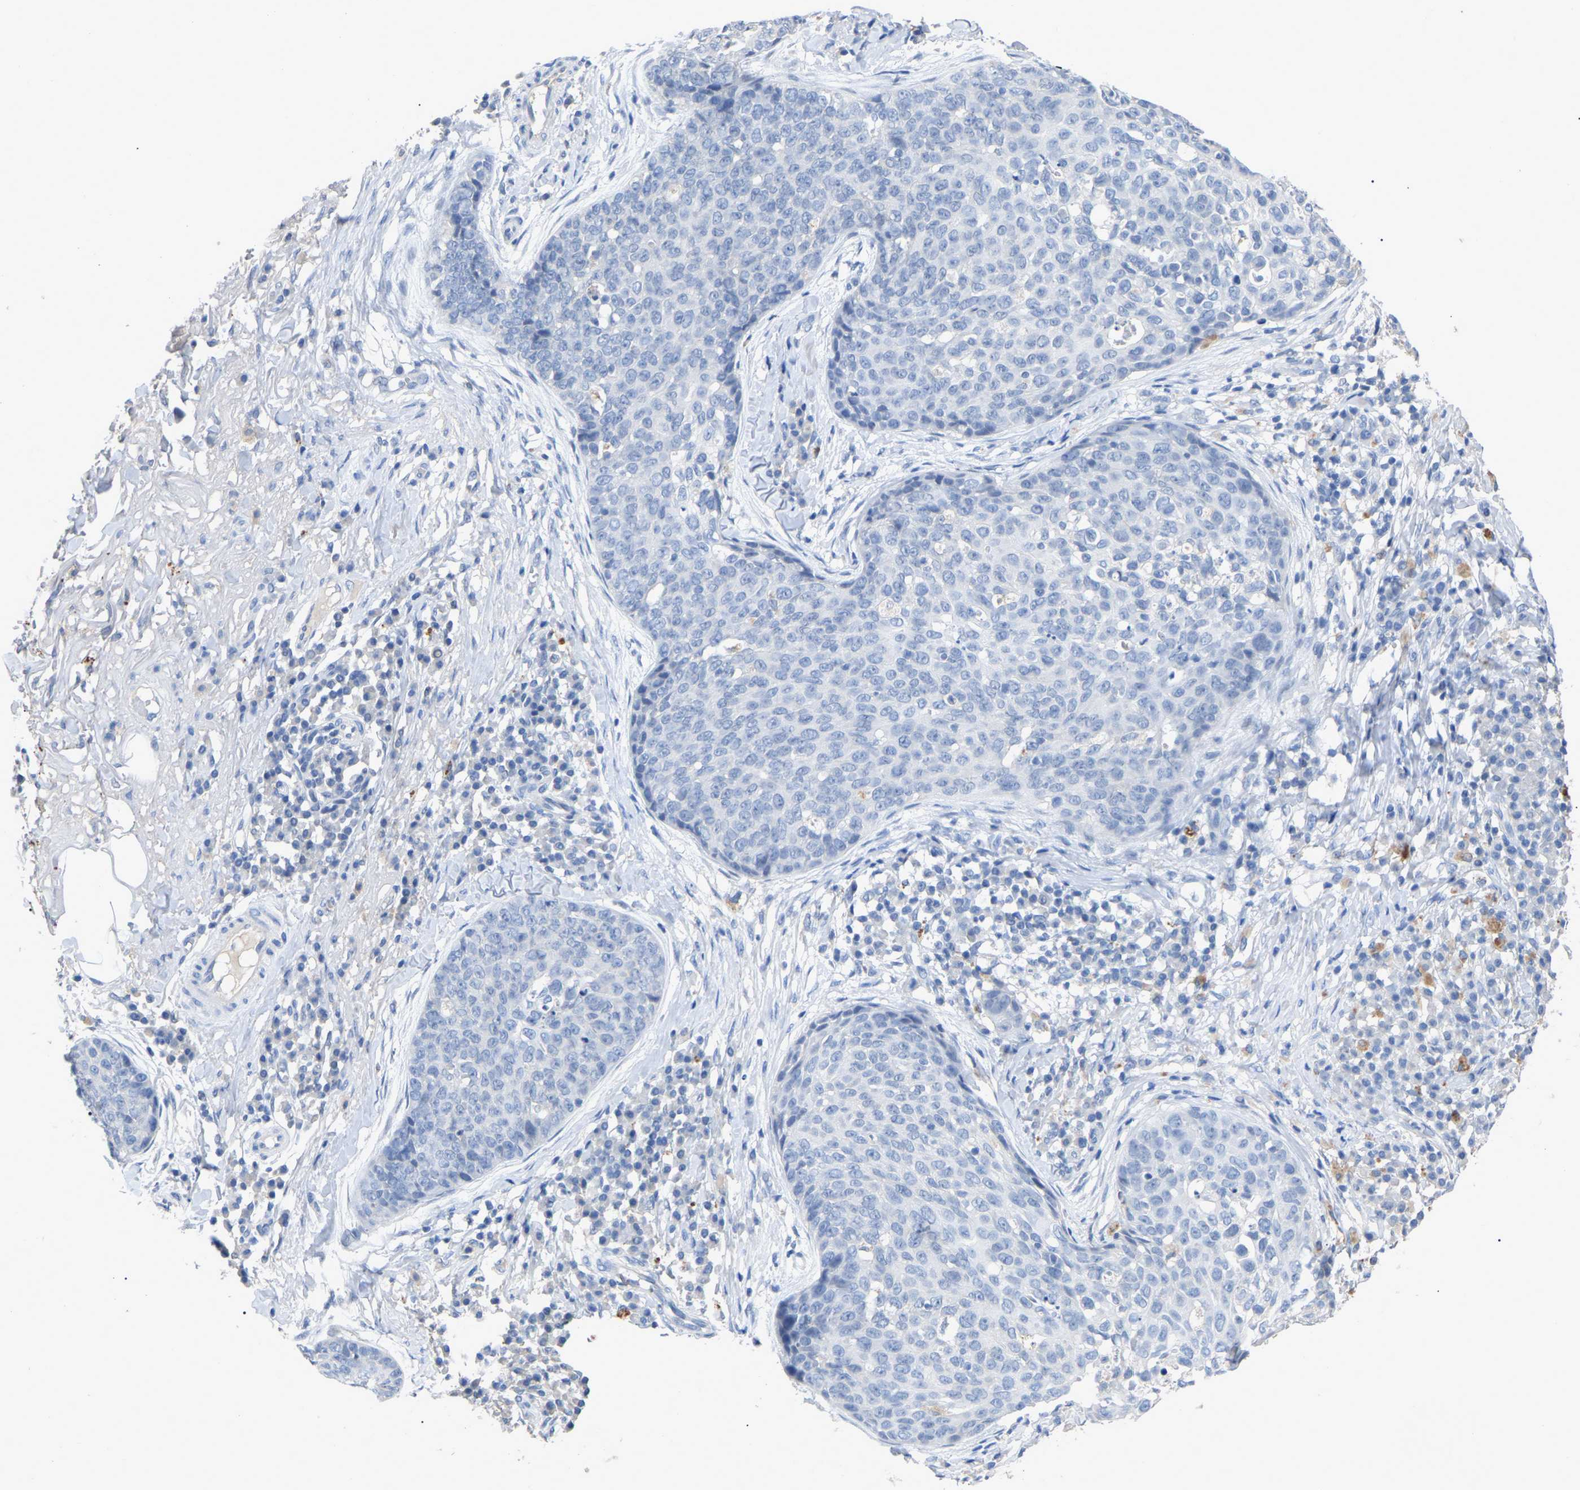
{"staining": {"intensity": "negative", "quantity": "none", "location": "none"}, "tissue": "skin cancer", "cell_type": "Tumor cells", "image_type": "cancer", "snomed": [{"axis": "morphology", "description": "Squamous cell carcinoma in situ, NOS"}, {"axis": "morphology", "description": "Squamous cell carcinoma, NOS"}, {"axis": "topography", "description": "Skin"}], "caption": "The immunohistochemistry histopathology image has no significant expression in tumor cells of skin cancer tissue. Brightfield microscopy of IHC stained with DAB (3,3'-diaminobenzidine) (brown) and hematoxylin (blue), captured at high magnification.", "gene": "SMPD2", "patient": {"sex": "male", "age": 93}}